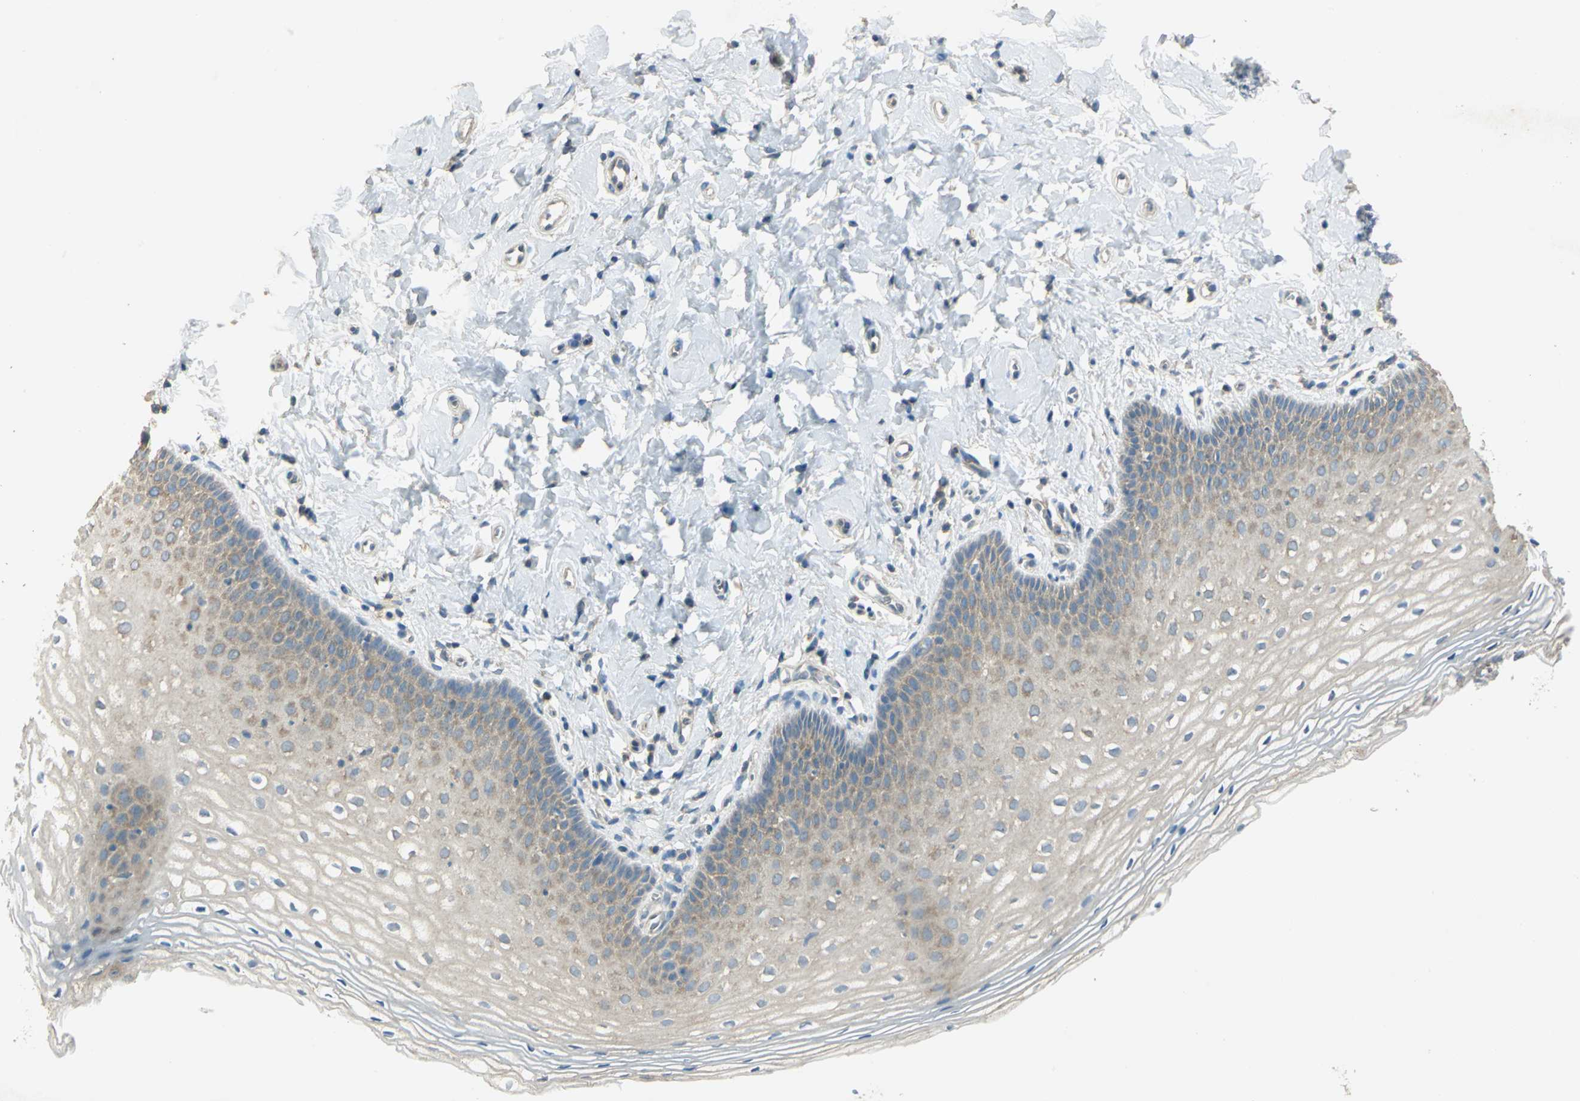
{"staining": {"intensity": "moderate", "quantity": "<25%", "location": "cytoplasmic/membranous"}, "tissue": "vagina", "cell_type": "Squamous epithelial cells", "image_type": "normal", "snomed": [{"axis": "morphology", "description": "Normal tissue, NOS"}, {"axis": "topography", "description": "Vagina"}], "caption": "IHC photomicrograph of unremarkable vagina: vagina stained using IHC reveals low levels of moderate protein expression localized specifically in the cytoplasmic/membranous of squamous epithelial cells, appearing as a cytoplasmic/membranous brown color.", "gene": "SHC2", "patient": {"sex": "female", "age": 55}}